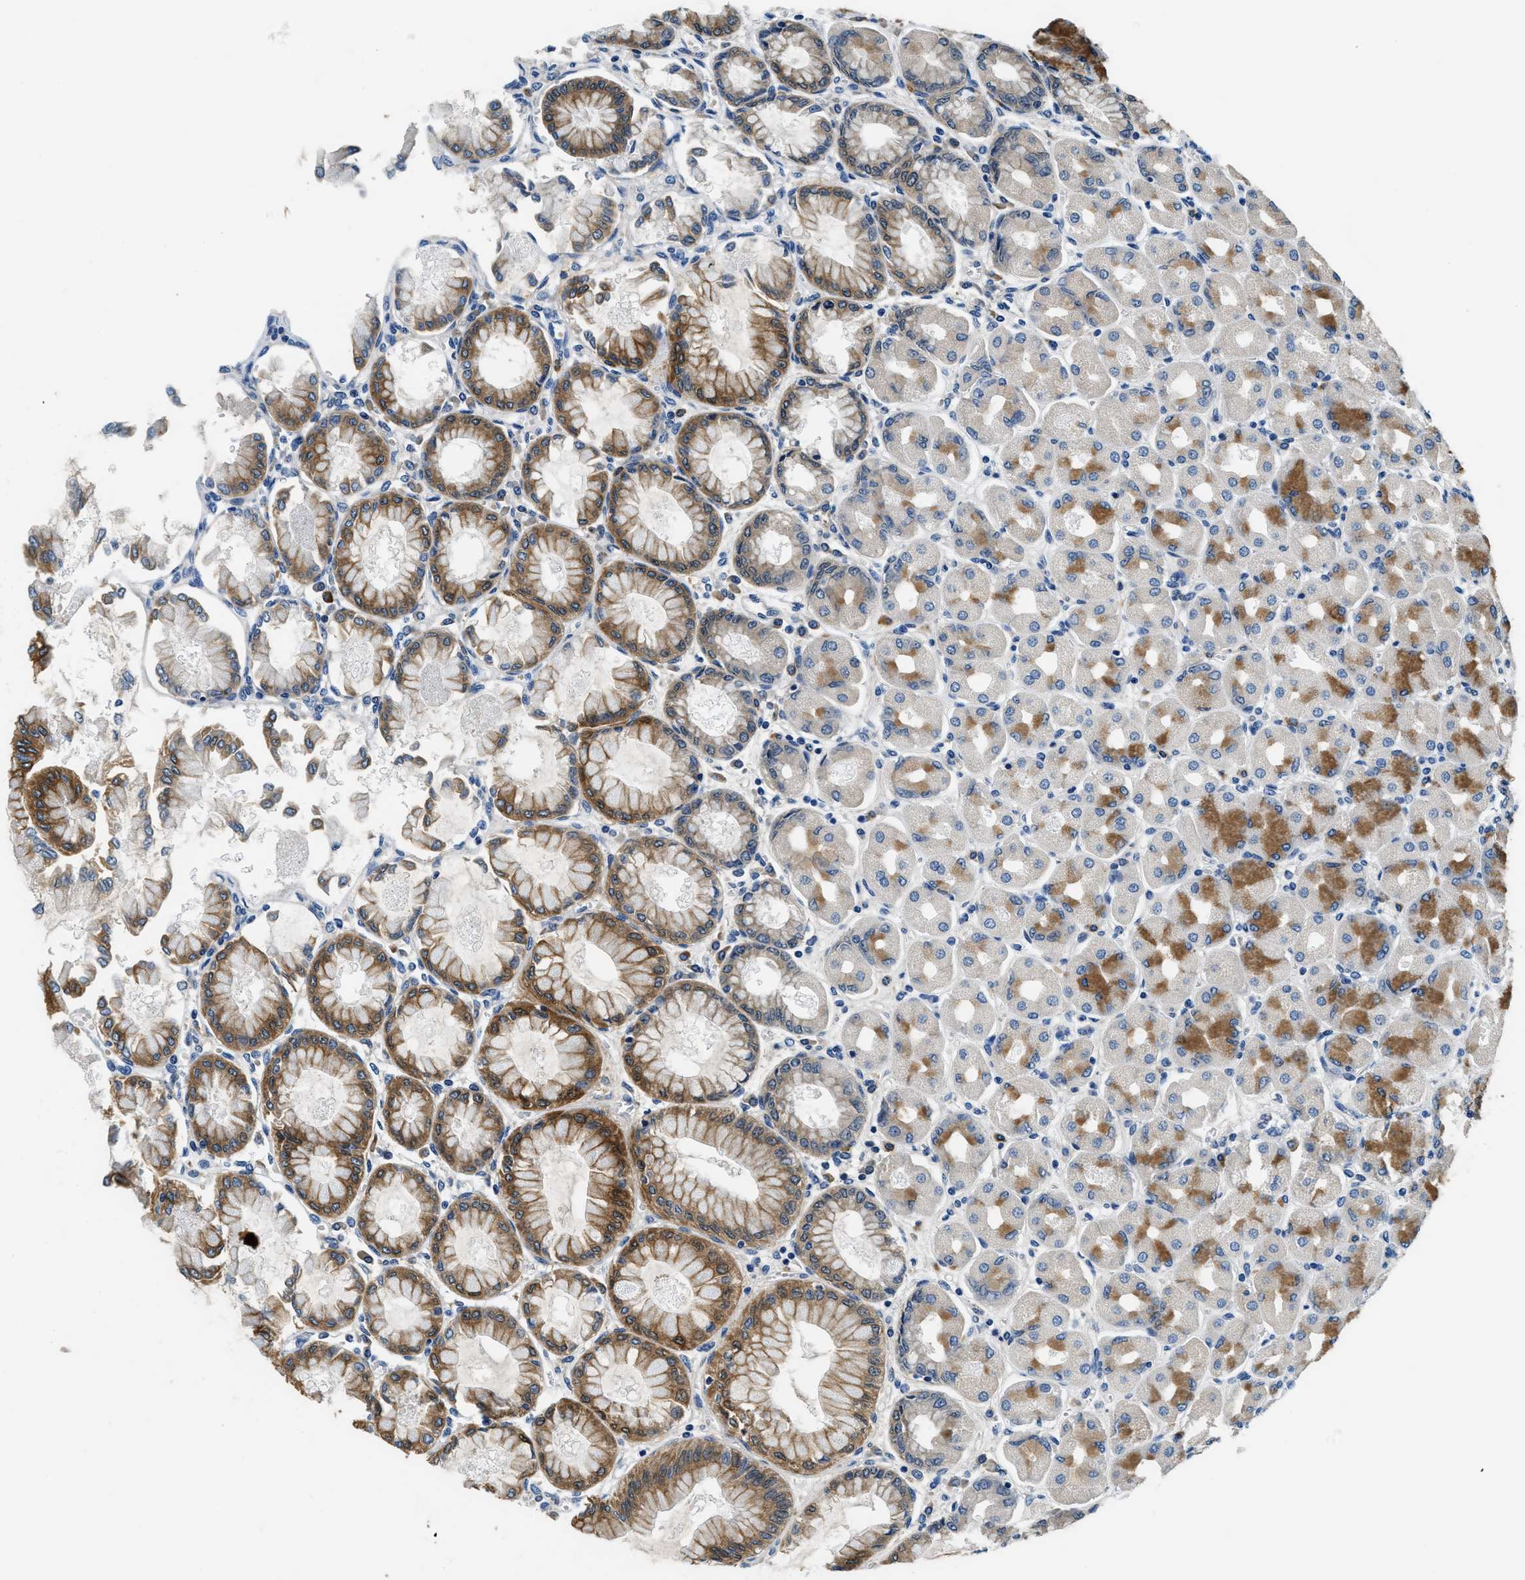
{"staining": {"intensity": "moderate", "quantity": "25%-75%", "location": "cytoplasmic/membranous"}, "tissue": "stomach", "cell_type": "Glandular cells", "image_type": "normal", "snomed": [{"axis": "morphology", "description": "Normal tissue, NOS"}, {"axis": "topography", "description": "Stomach, upper"}], "caption": "A photomicrograph of stomach stained for a protein demonstrates moderate cytoplasmic/membranous brown staining in glandular cells.", "gene": "ALDH3A2", "patient": {"sex": "female", "age": 56}}